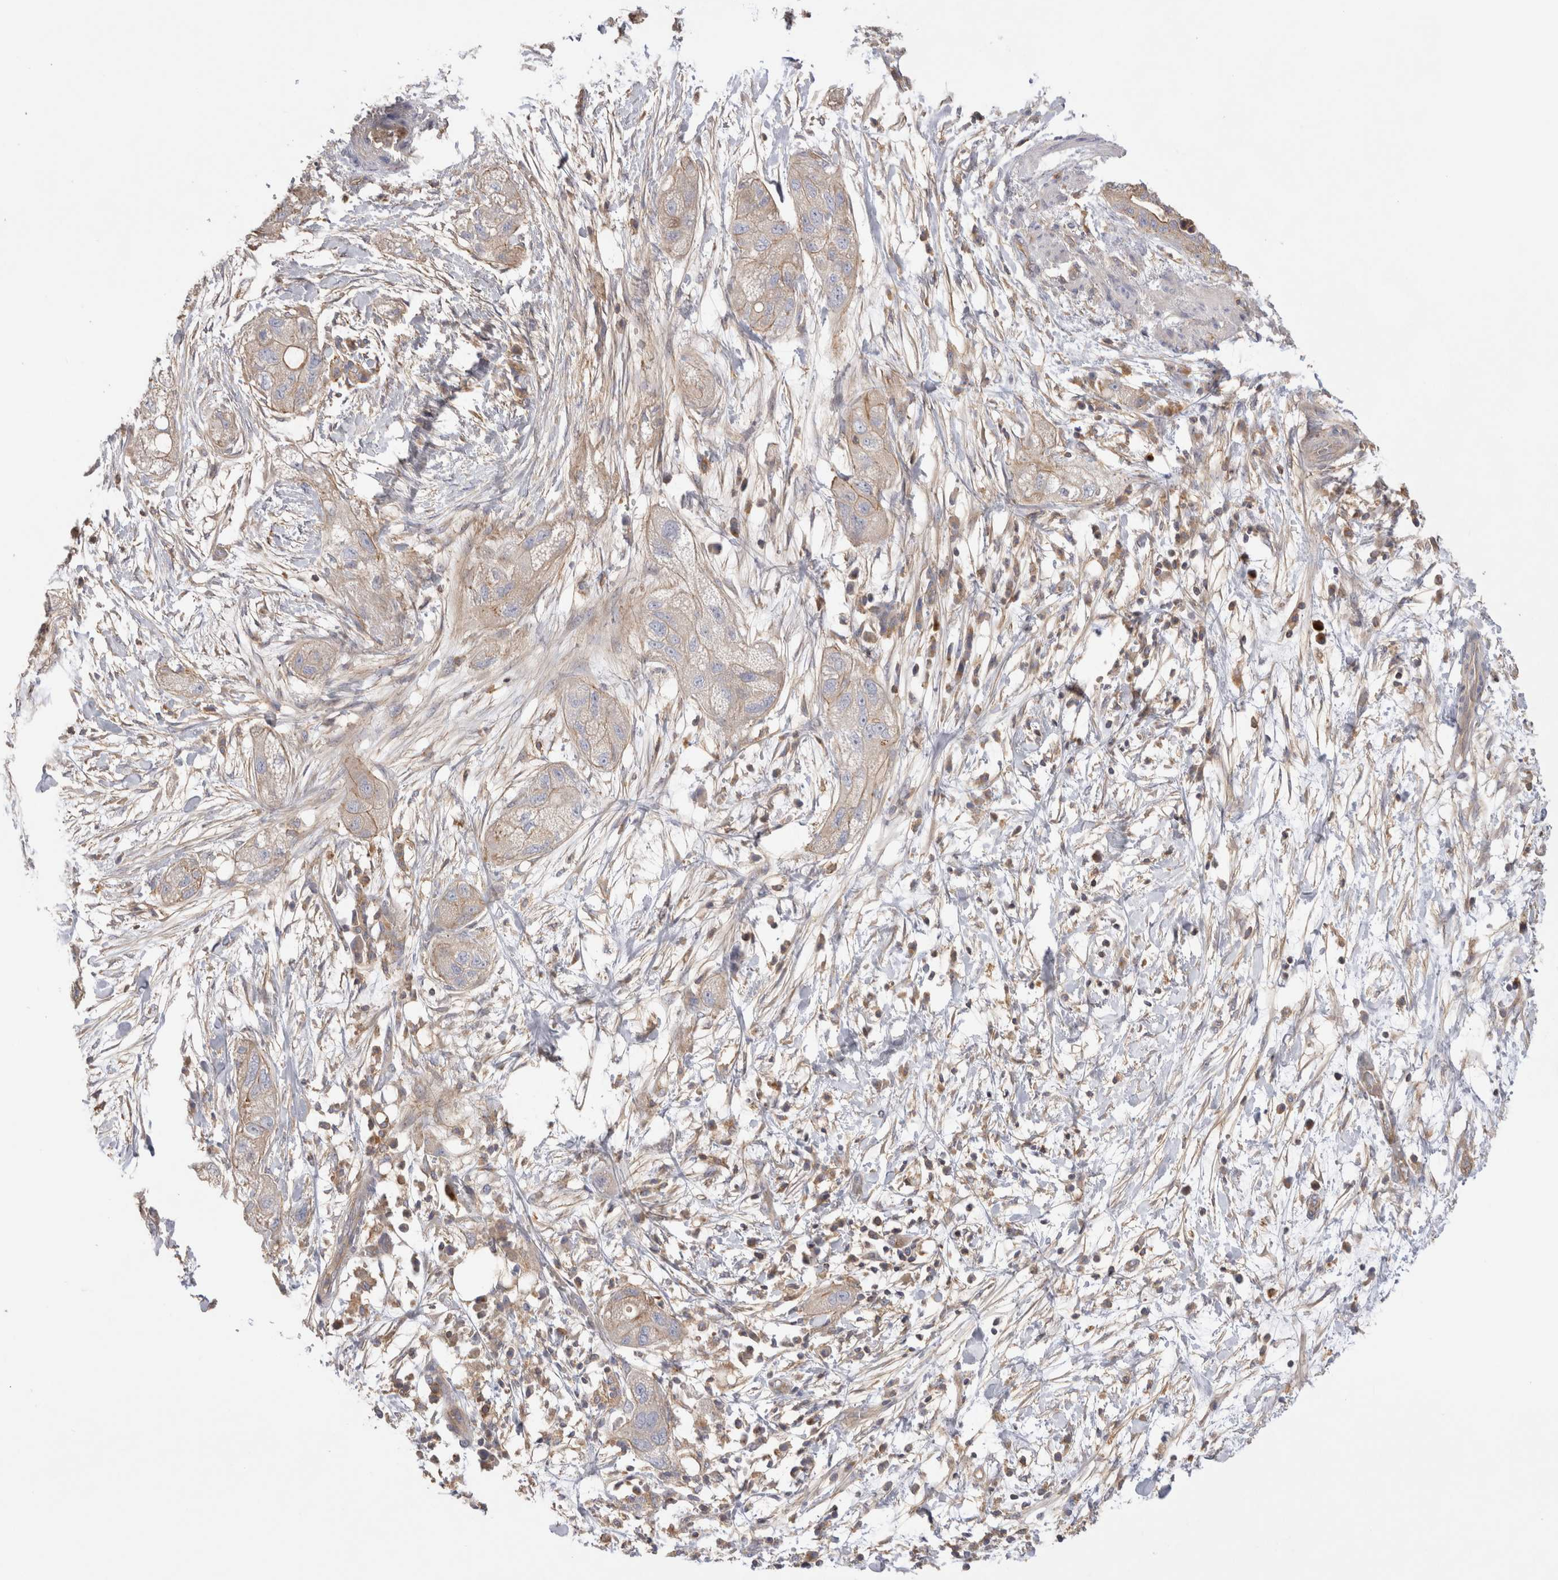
{"staining": {"intensity": "weak", "quantity": ">75%", "location": "cytoplasmic/membranous"}, "tissue": "pancreatic cancer", "cell_type": "Tumor cells", "image_type": "cancer", "snomed": [{"axis": "morphology", "description": "Adenocarcinoma, NOS"}, {"axis": "topography", "description": "Pancreas"}], "caption": "Immunohistochemical staining of human adenocarcinoma (pancreatic) demonstrates low levels of weak cytoplasmic/membranous staining in about >75% of tumor cells.", "gene": "CHMP6", "patient": {"sex": "female", "age": 78}}